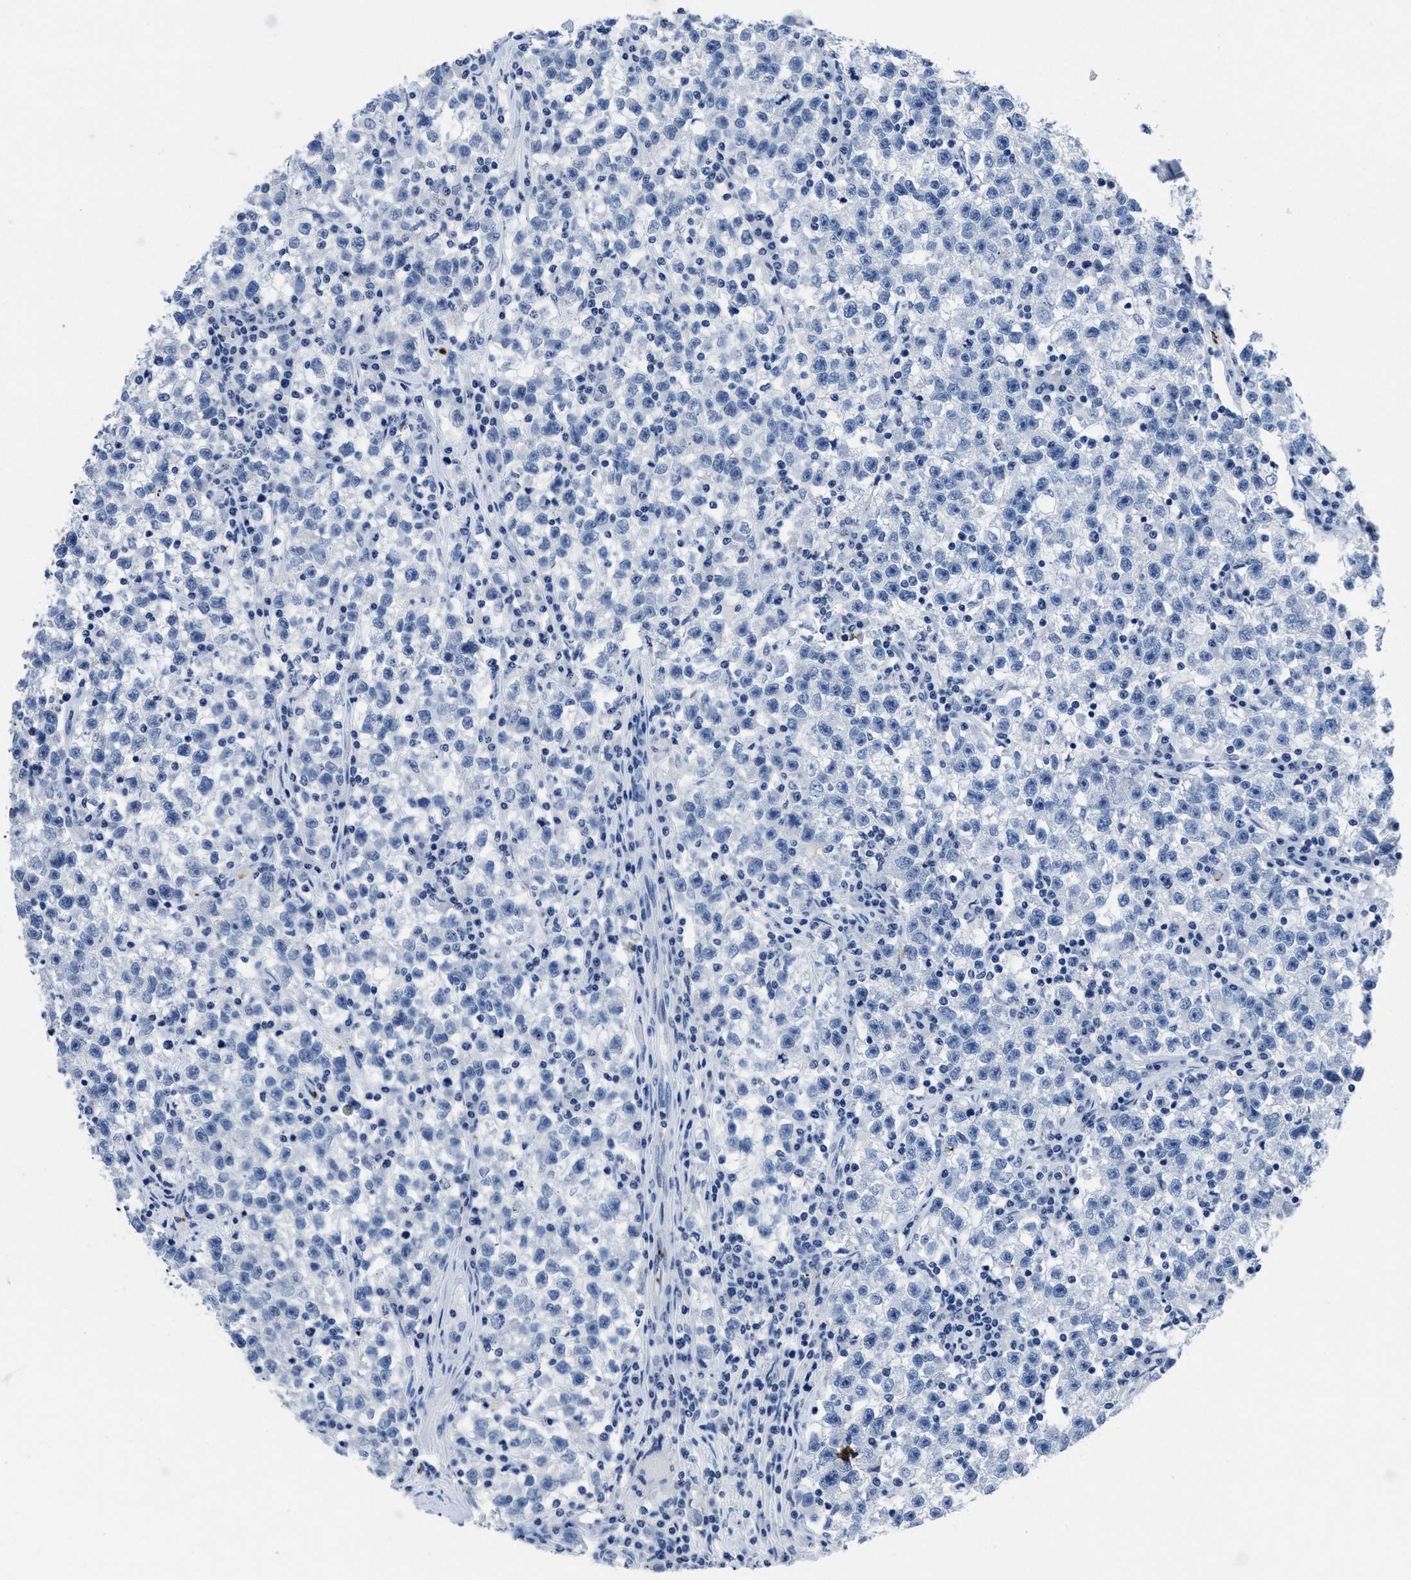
{"staining": {"intensity": "negative", "quantity": "none", "location": "none"}, "tissue": "testis cancer", "cell_type": "Tumor cells", "image_type": "cancer", "snomed": [{"axis": "morphology", "description": "Seminoma, NOS"}, {"axis": "topography", "description": "Testis"}], "caption": "Micrograph shows no protein expression in tumor cells of testis seminoma tissue.", "gene": "ITGA2B", "patient": {"sex": "male", "age": 22}}